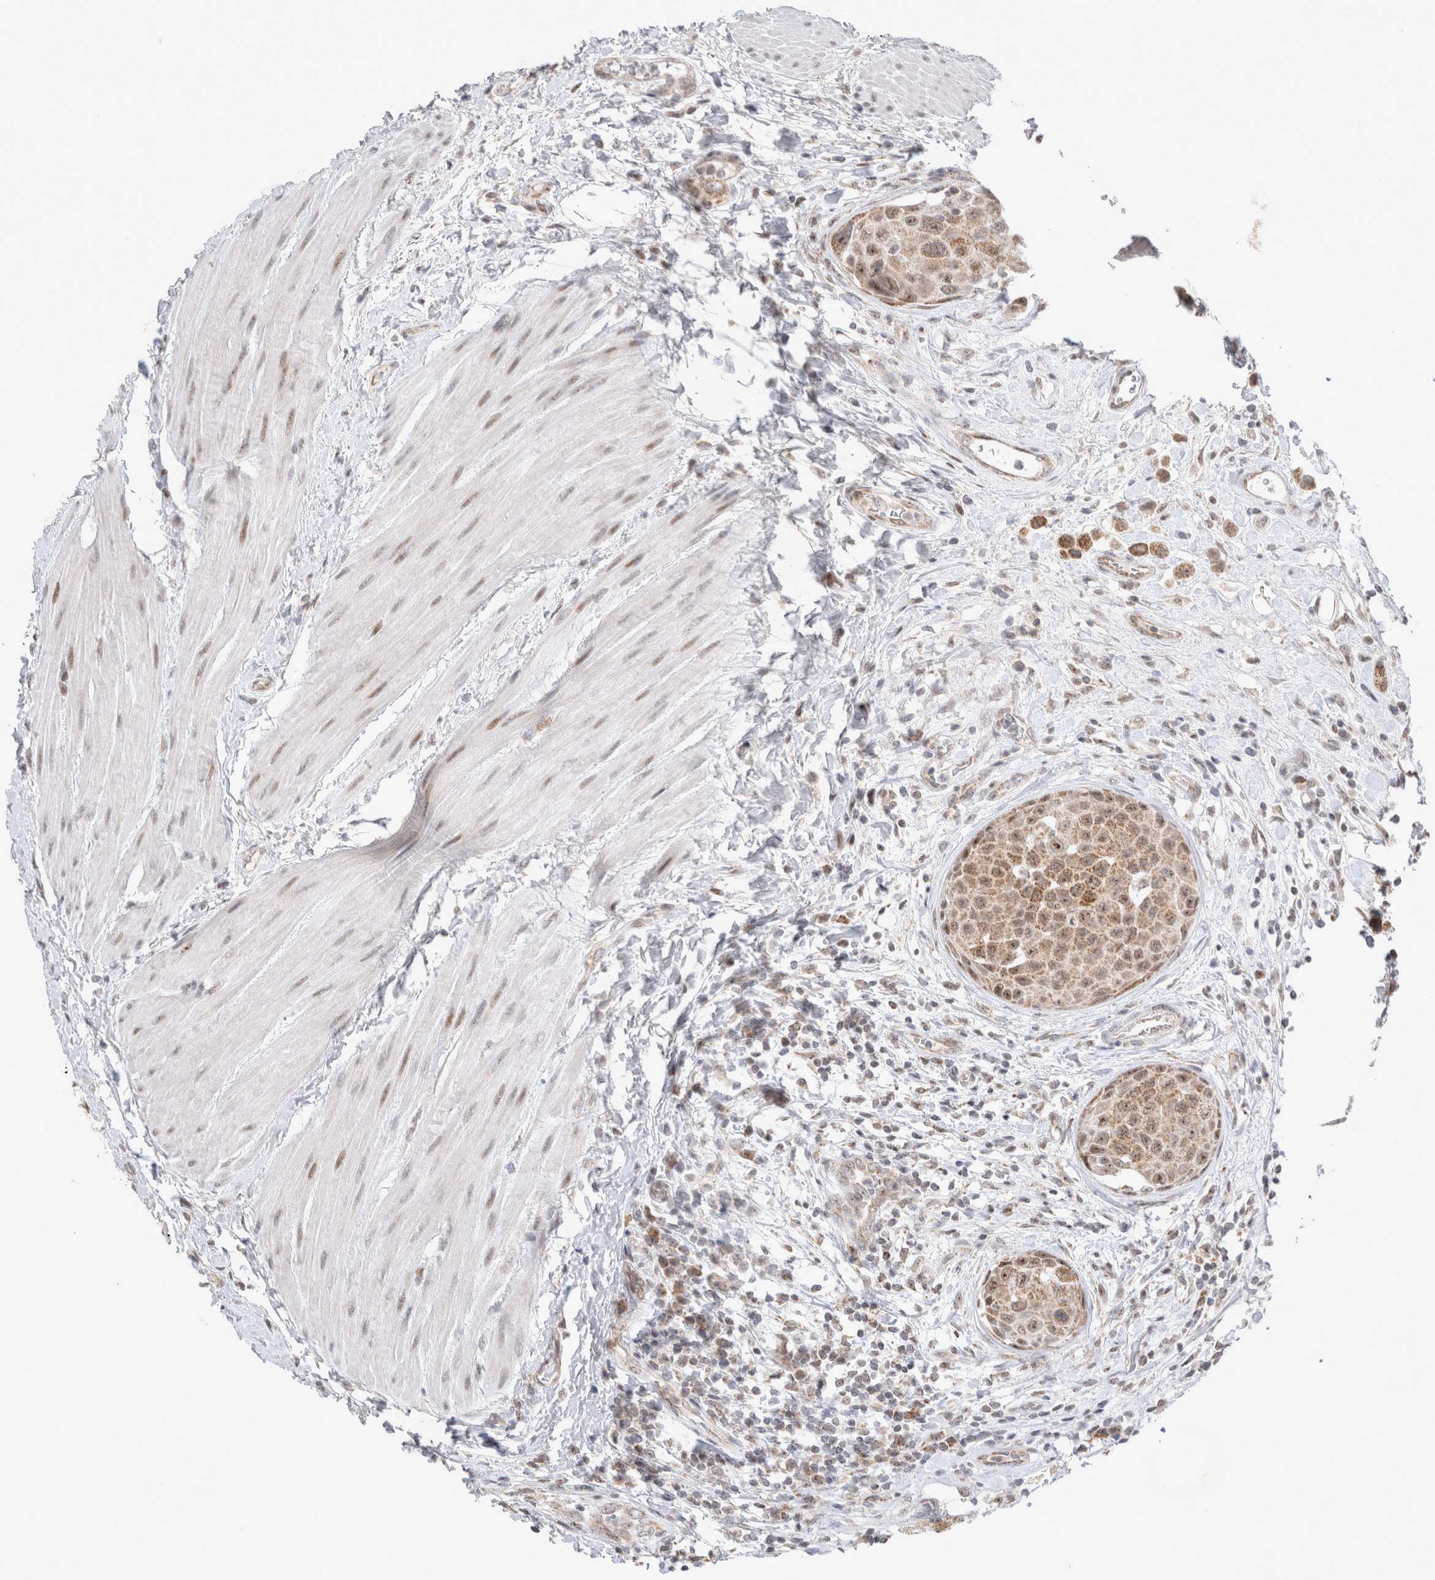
{"staining": {"intensity": "moderate", "quantity": ">75%", "location": "cytoplasmic/membranous,nuclear"}, "tissue": "urothelial cancer", "cell_type": "Tumor cells", "image_type": "cancer", "snomed": [{"axis": "morphology", "description": "Urothelial carcinoma, High grade"}, {"axis": "topography", "description": "Urinary bladder"}], "caption": "A micrograph showing moderate cytoplasmic/membranous and nuclear positivity in approximately >75% of tumor cells in urothelial cancer, as visualized by brown immunohistochemical staining.", "gene": "MRPL37", "patient": {"sex": "male", "age": 50}}